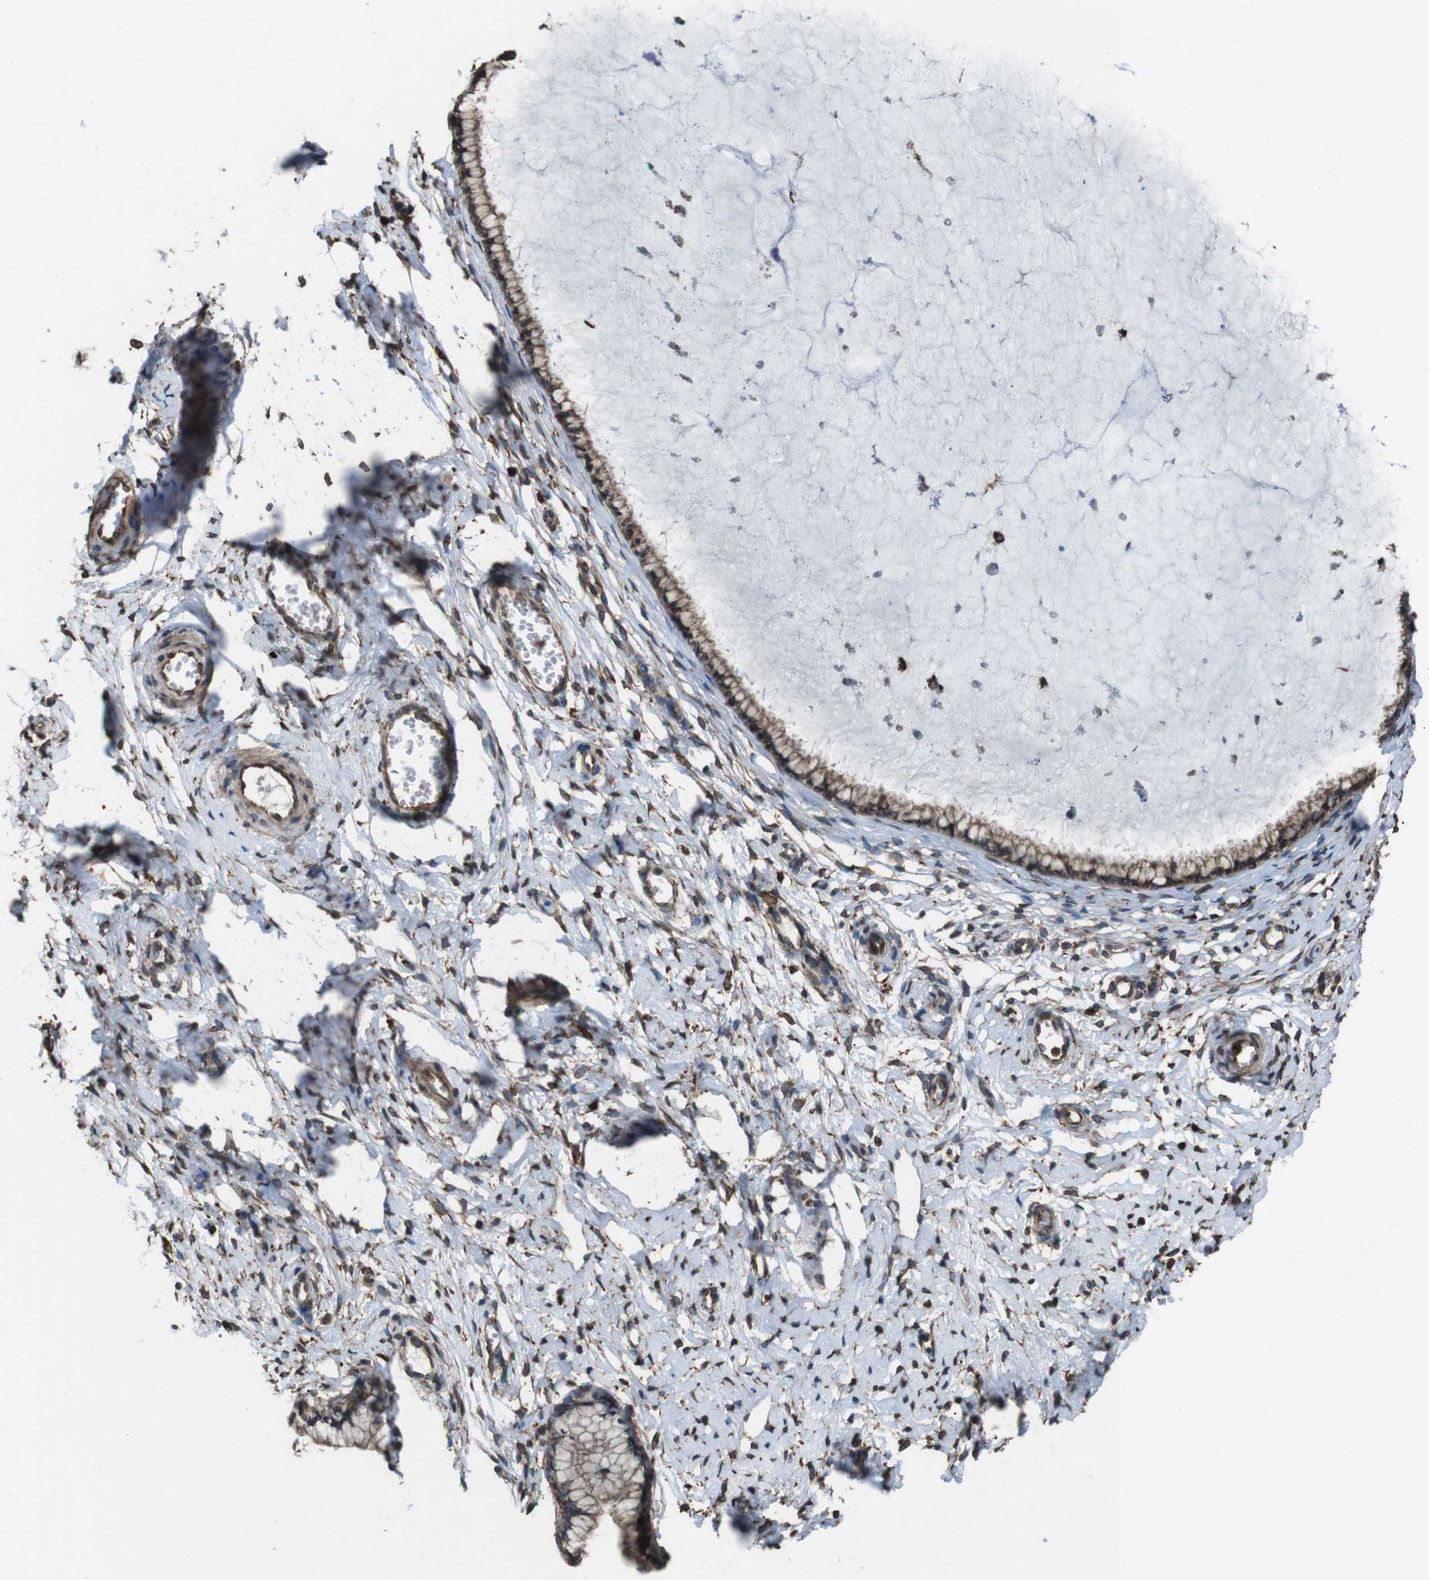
{"staining": {"intensity": "moderate", "quantity": ">75%", "location": "cytoplasmic/membranous"}, "tissue": "cervix", "cell_type": "Glandular cells", "image_type": "normal", "snomed": [{"axis": "morphology", "description": "Normal tissue, NOS"}, {"axis": "topography", "description": "Cervix"}], "caption": "This histopathology image reveals immunohistochemistry staining of unremarkable cervix, with medium moderate cytoplasmic/membranous positivity in about >75% of glandular cells.", "gene": "APMAP", "patient": {"sex": "female", "age": 65}}